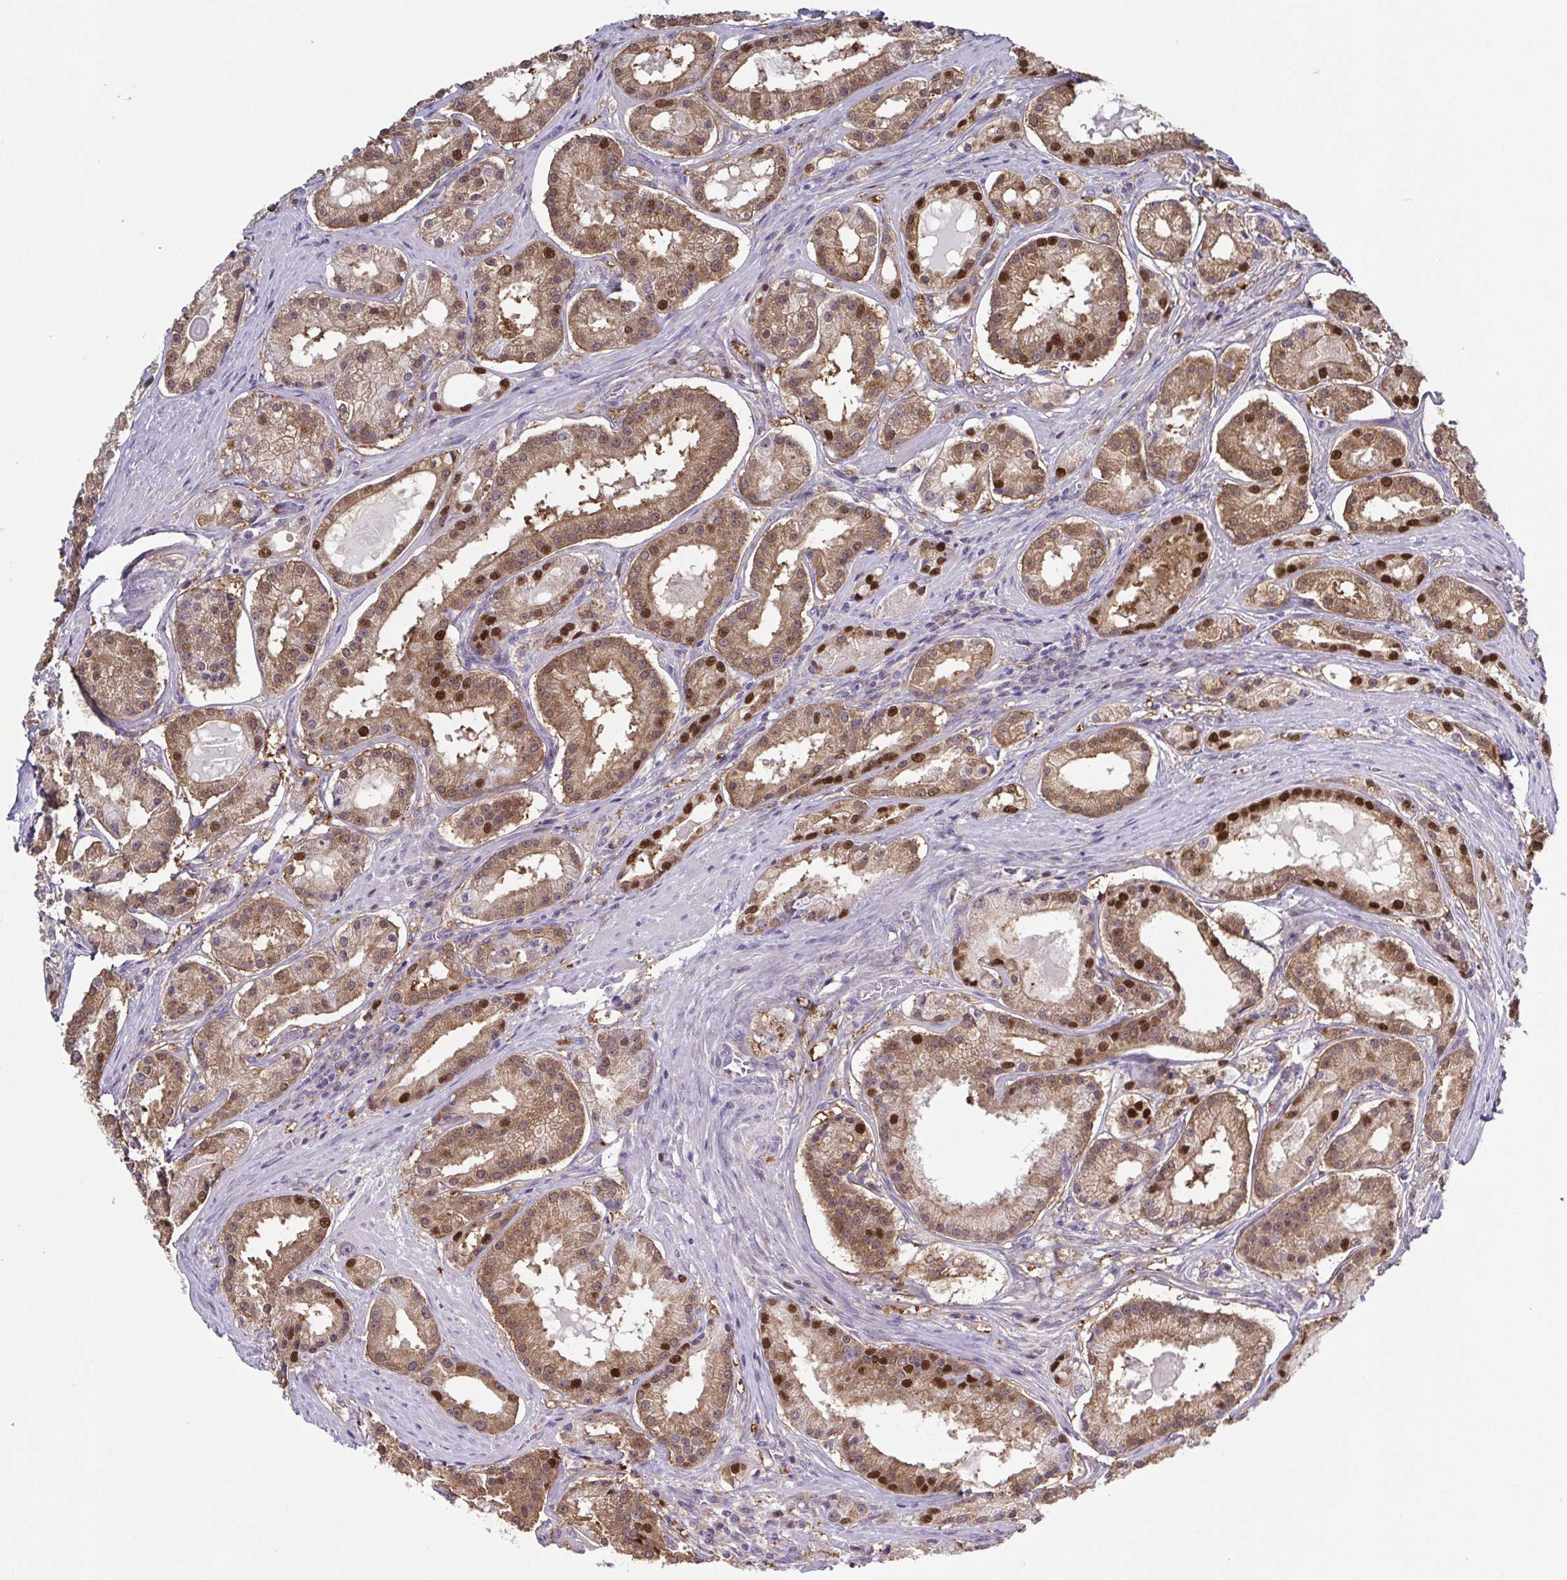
{"staining": {"intensity": "moderate", "quantity": ">75%", "location": "cytoplasmic/membranous,nuclear"}, "tissue": "prostate cancer", "cell_type": "Tumor cells", "image_type": "cancer", "snomed": [{"axis": "morphology", "description": "Adenocarcinoma, Low grade"}, {"axis": "topography", "description": "Prostate"}], "caption": "Moderate cytoplasmic/membranous and nuclear staining is appreciated in about >75% of tumor cells in low-grade adenocarcinoma (prostate).", "gene": "UBE2Q1", "patient": {"sex": "male", "age": 57}}